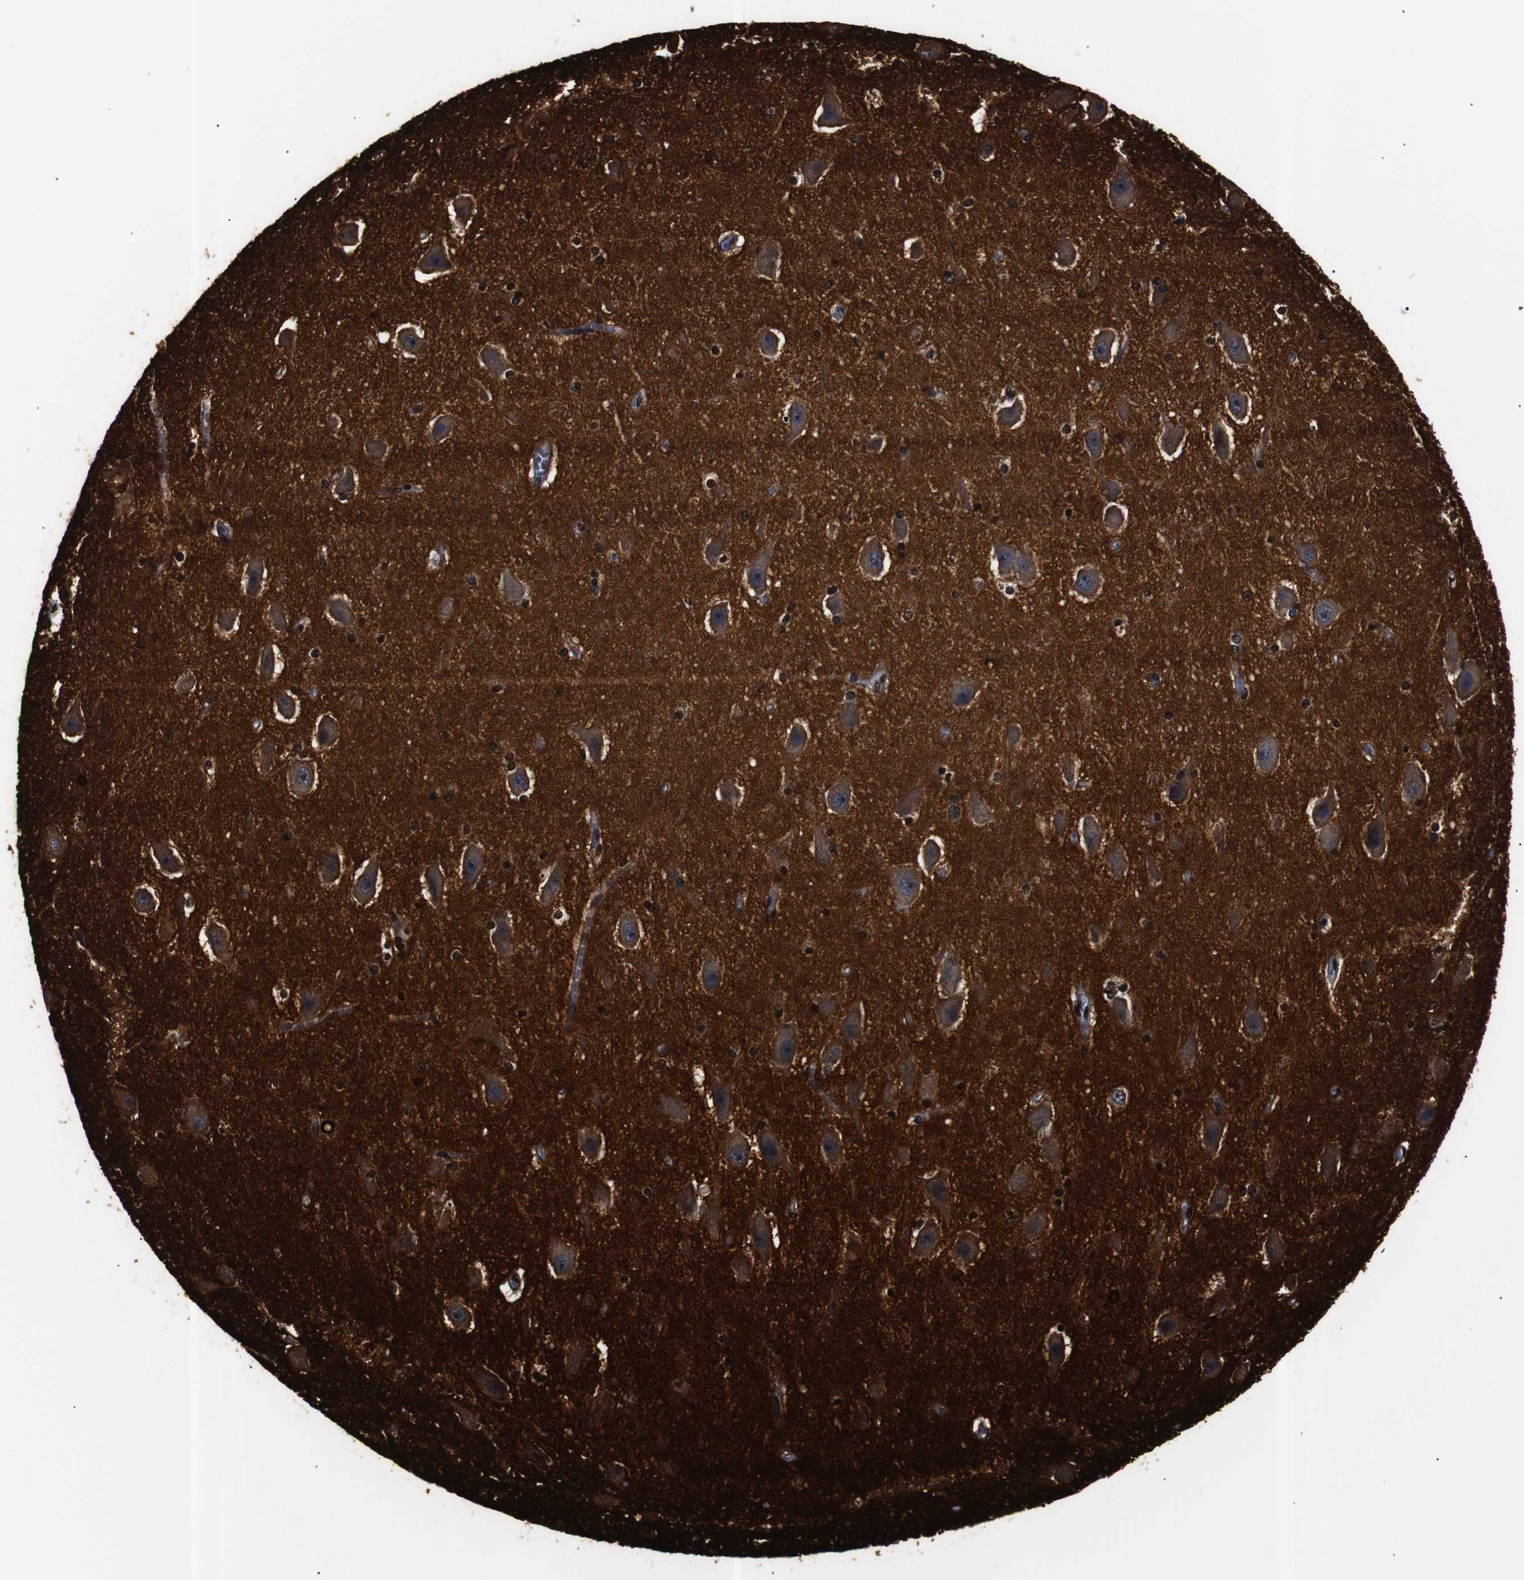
{"staining": {"intensity": "strong", "quantity": ">75%", "location": "cytoplasmic/membranous,nuclear"}, "tissue": "hippocampus", "cell_type": "Glial cells", "image_type": "normal", "snomed": [{"axis": "morphology", "description": "Normal tissue, NOS"}, {"axis": "topography", "description": "Hippocampus"}], "caption": "The histopathology image exhibits immunohistochemical staining of unremarkable hippocampus. There is strong cytoplasmic/membranous,nuclear staining is appreciated in approximately >75% of glial cells.", "gene": "GAP43", "patient": {"sex": "female", "age": 19}}